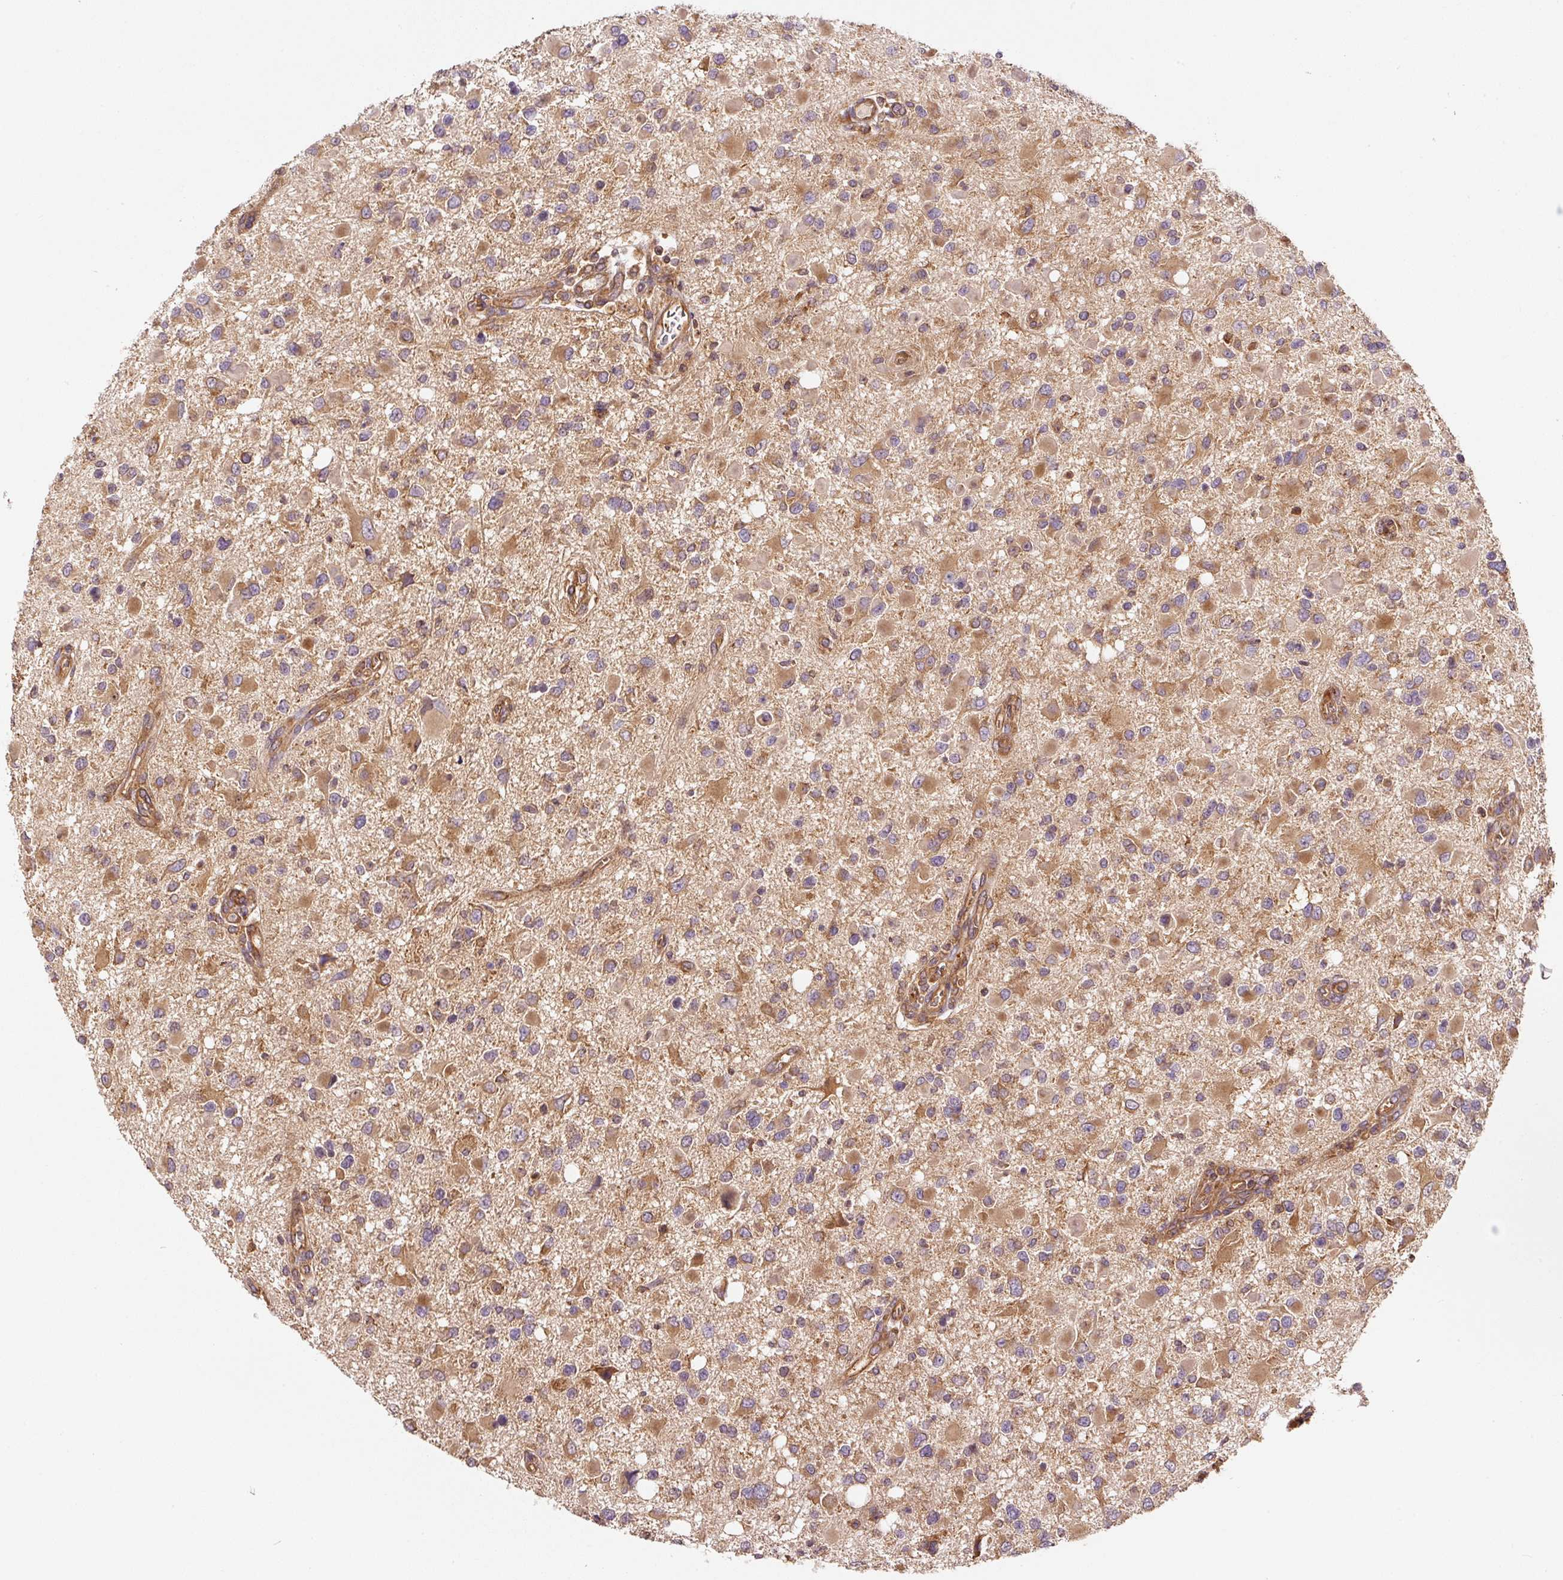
{"staining": {"intensity": "moderate", "quantity": ">75%", "location": "cytoplasmic/membranous"}, "tissue": "glioma", "cell_type": "Tumor cells", "image_type": "cancer", "snomed": [{"axis": "morphology", "description": "Glioma, malignant, High grade"}, {"axis": "topography", "description": "Brain"}], "caption": "Moderate cytoplasmic/membranous protein expression is seen in about >75% of tumor cells in glioma. (brown staining indicates protein expression, while blue staining denotes nuclei).", "gene": "EIF2S2", "patient": {"sex": "male", "age": 53}}